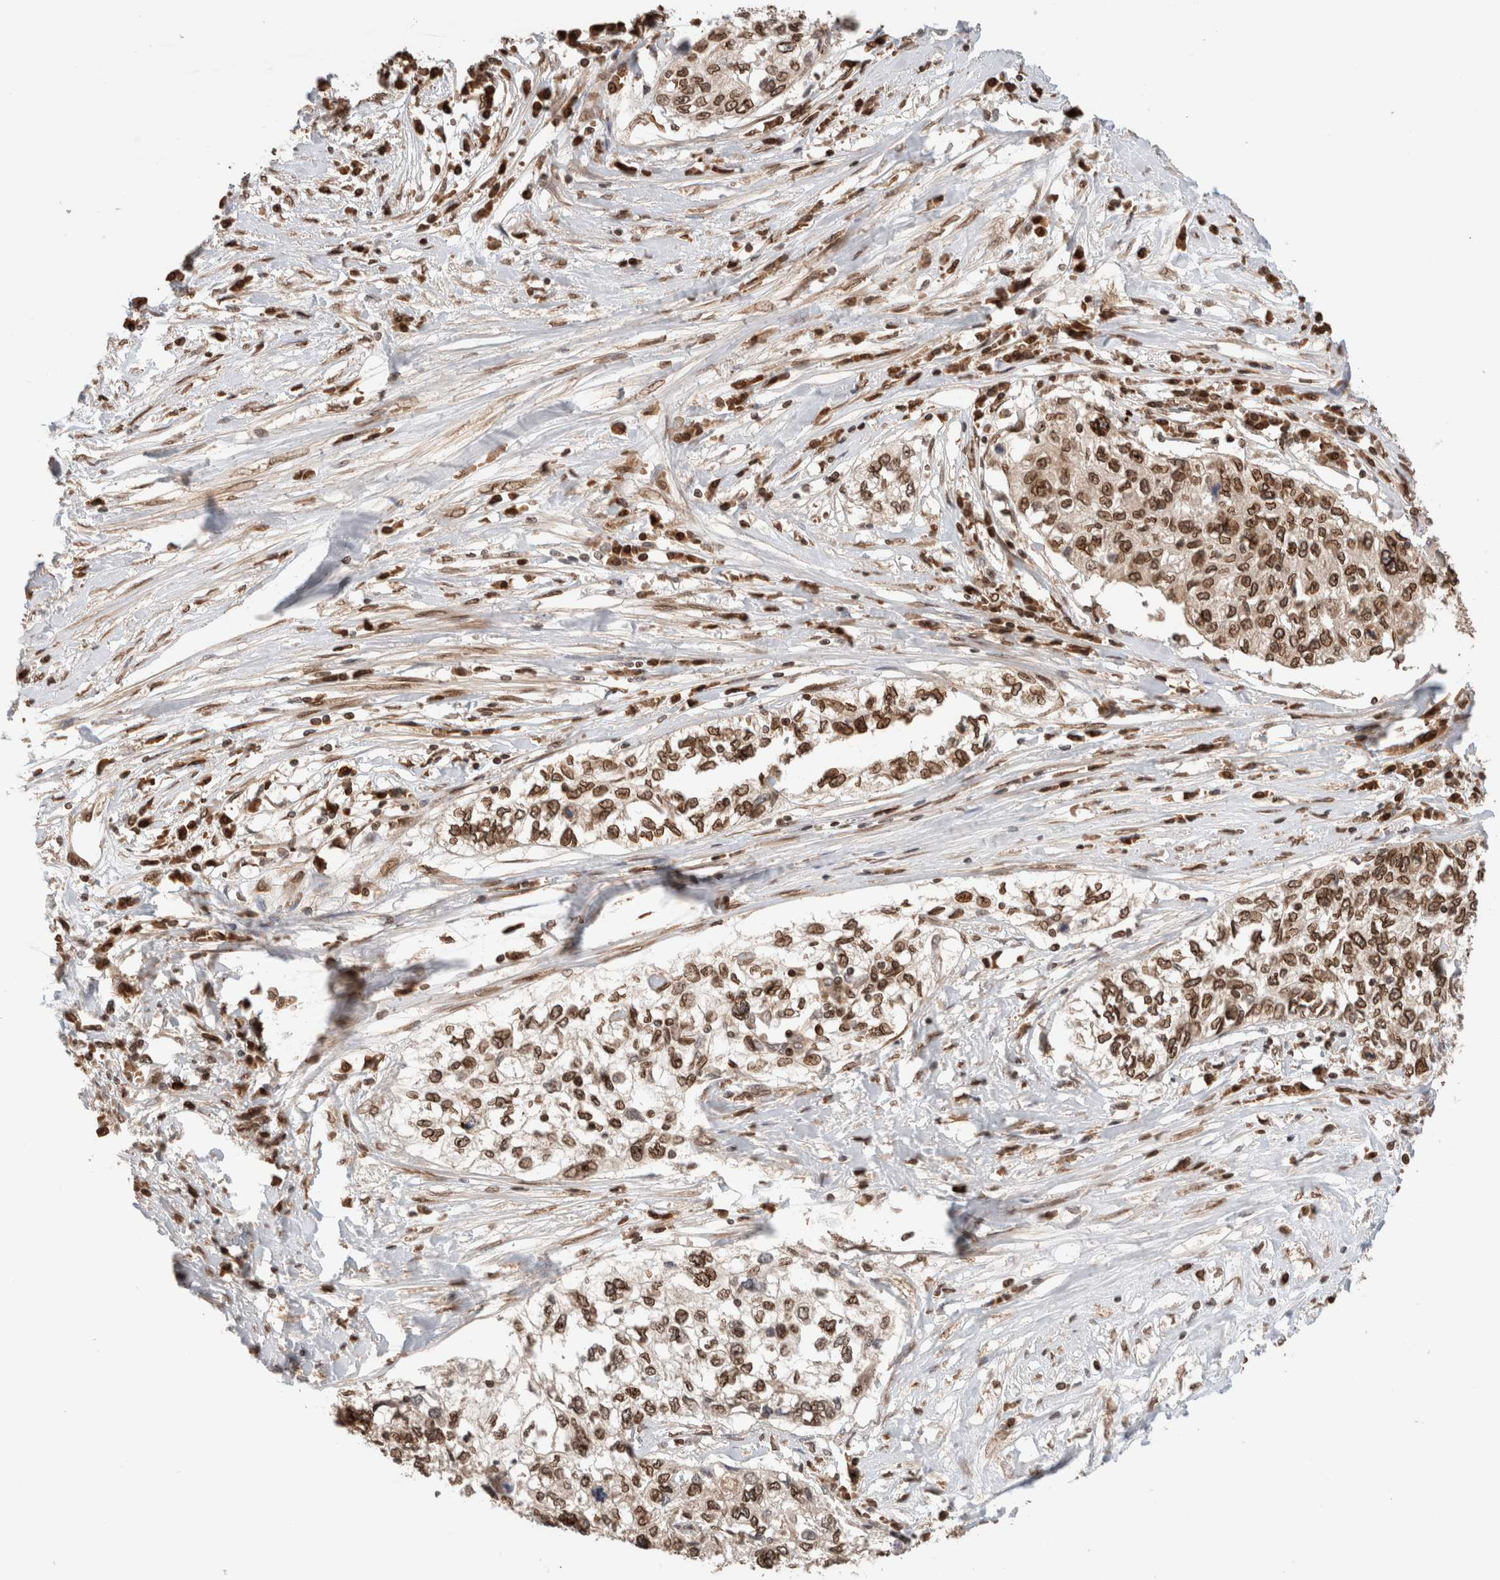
{"staining": {"intensity": "strong", "quantity": ">75%", "location": "cytoplasmic/membranous,nuclear"}, "tissue": "cervical cancer", "cell_type": "Tumor cells", "image_type": "cancer", "snomed": [{"axis": "morphology", "description": "Squamous cell carcinoma, NOS"}, {"axis": "topography", "description": "Cervix"}], "caption": "Immunohistochemical staining of cervical cancer (squamous cell carcinoma) shows high levels of strong cytoplasmic/membranous and nuclear positivity in about >75% of tumor cells. (DAB (3,3'-diaminobenzidine) = brown stain, brightfield microscopy at high magnification).", "gene": "TPR", "patient": {"sex": "female", "age": 57}}